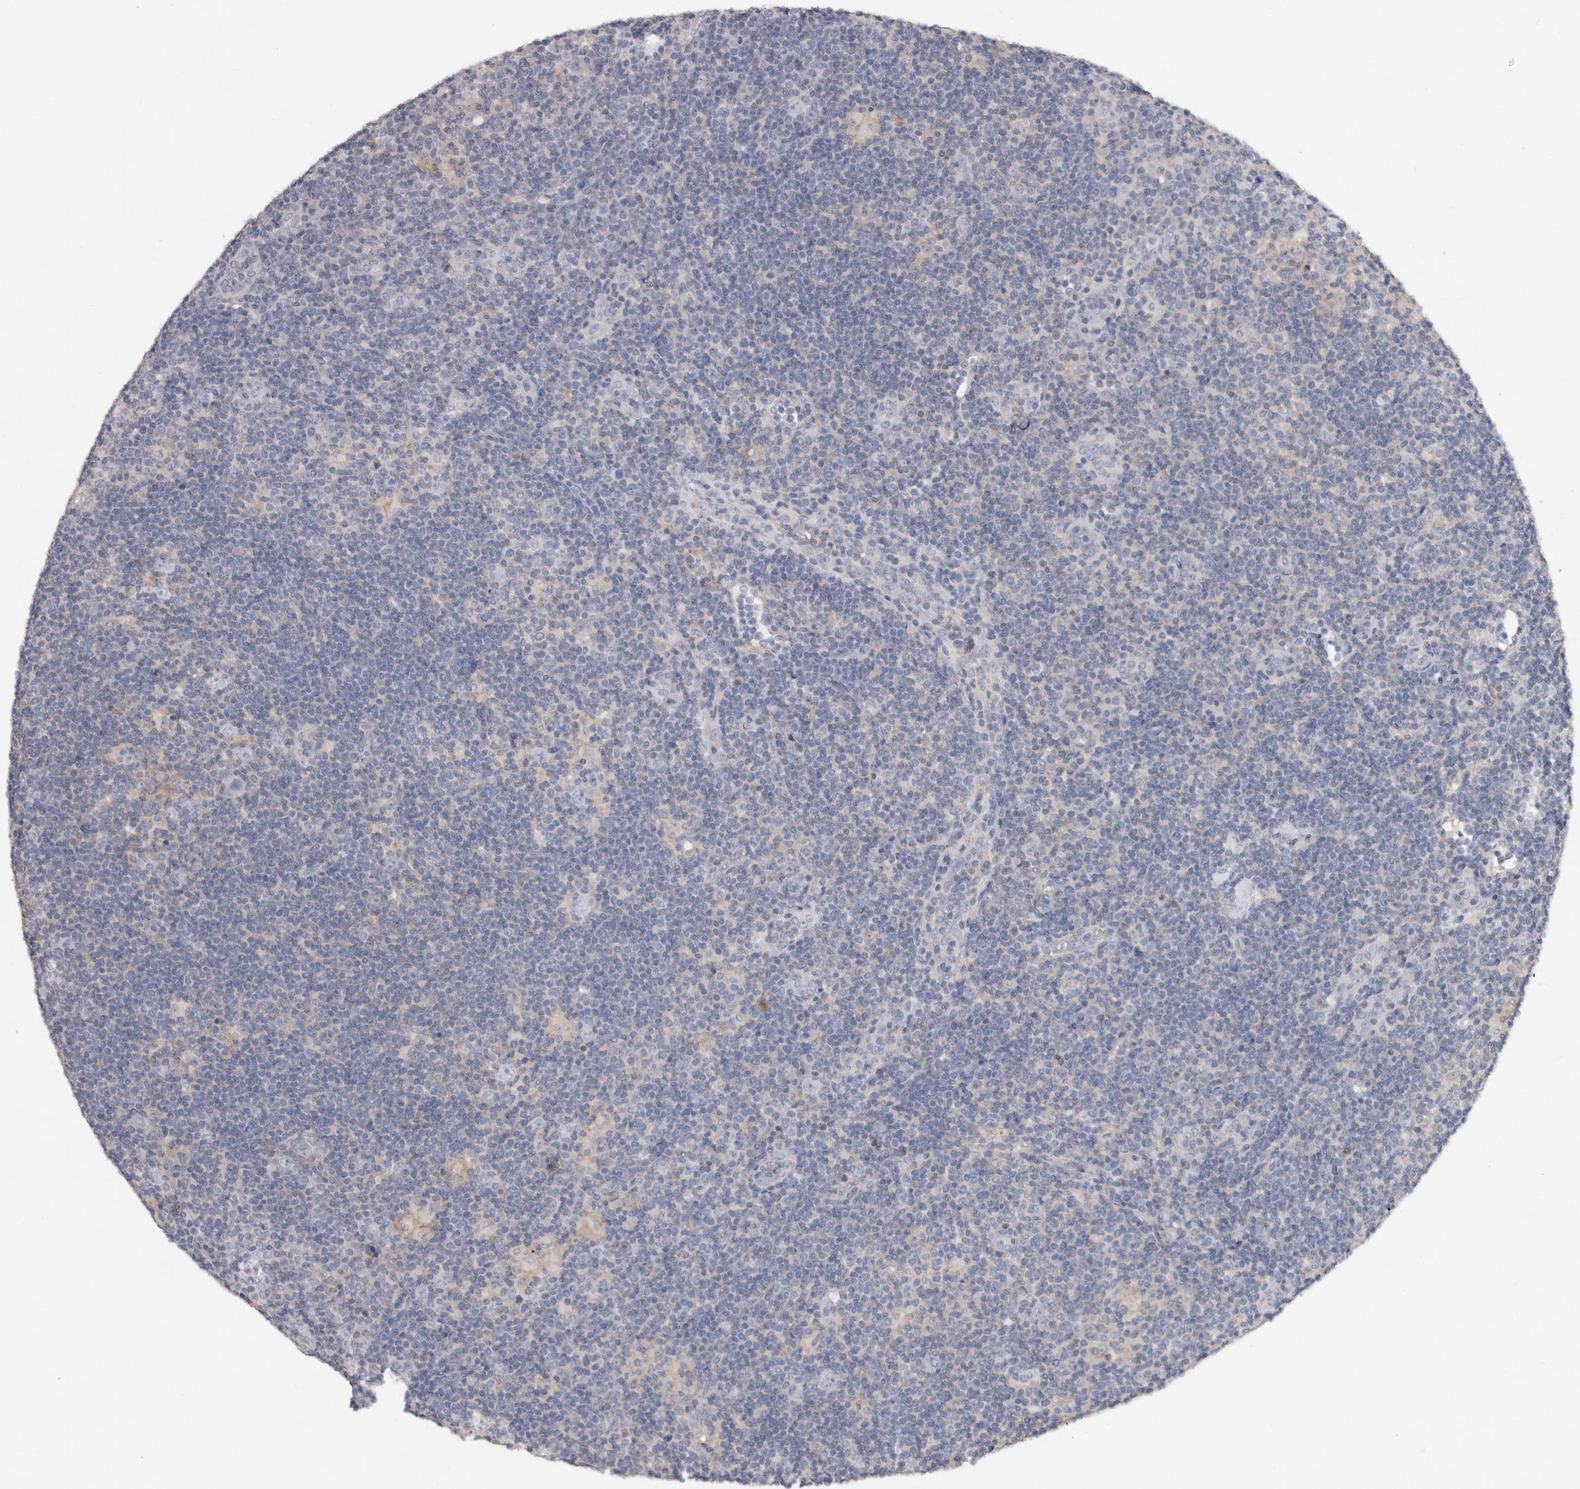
{"staining": {"intensity": "negative", "quantity": "none", "location": "none"}, "tissue": "lymphoma", "cell_type": "Tumor cells", "image_type": "cancer", "snomed": [{"axis": "morphology", "description": "Hodgkin's disease, NOS"}, {"axis": "topography", "description": "Lymph node"}], "caption": "Histopathology image shows no protein staining in tumor cells of lymphoma tissue. (DAB (3,3'-diaminobenzidine) immunohistochemistry, high magnification).", "gene": "WDTC1", "patient": {"sex": "female", "age": 57}}